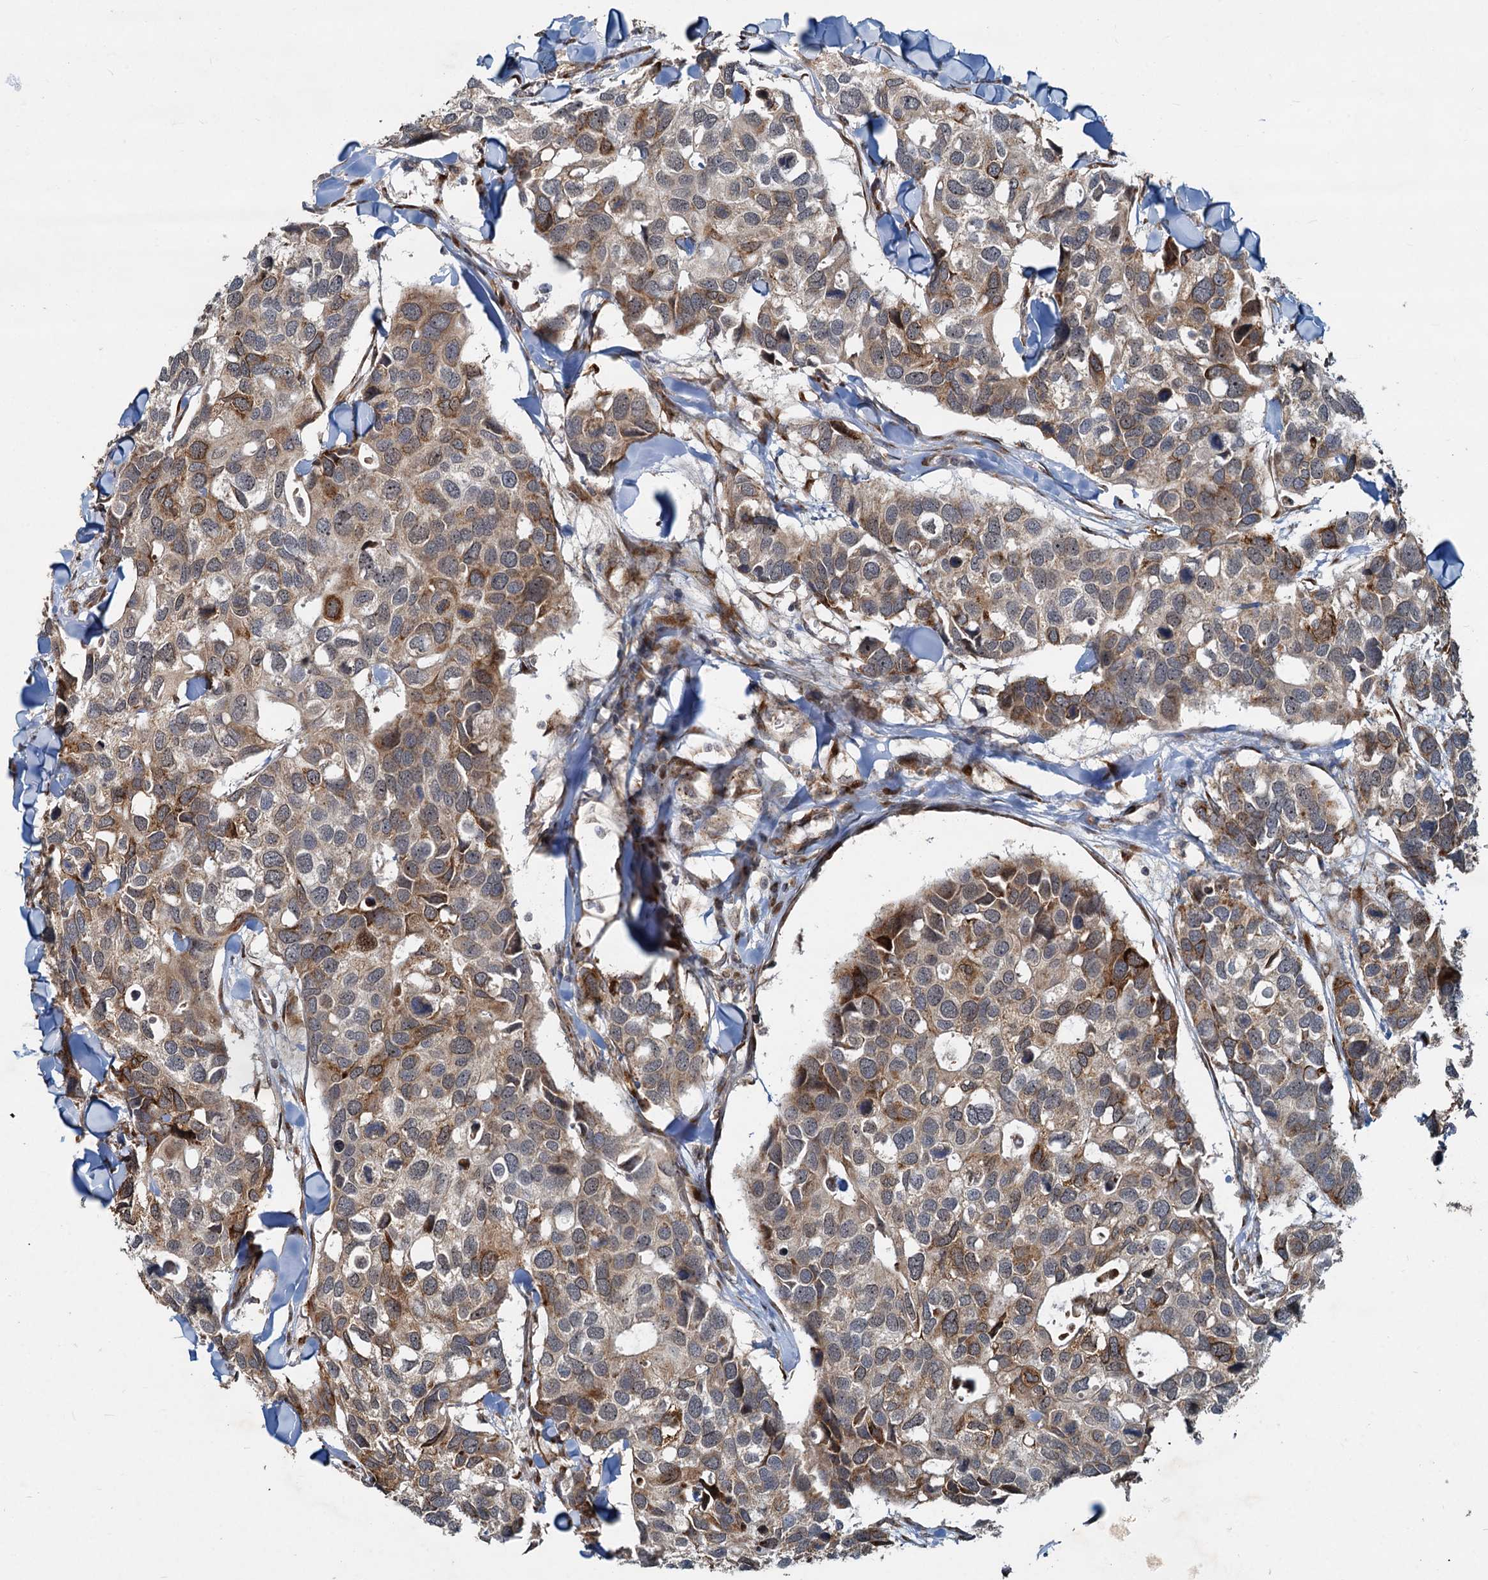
{"staining": {"intensity": "moderate", "quantity": ">75%", "location": "cytoplasmic/membranous"}, "tissue": "breast cancer", "cell_type": "Tumor cells", "image_type": "cancer", "snomed": [{"axis": "morphology", "description": "Duct carcinoma"}, {"axis": "topography", "description": "Breast"}], "caption": "Breast infiltrating ductal carcinoma stained with a brown dye displays moderate cytoplasmic/membranous positive positivity in approximately >75% of tumor cells.", "gene": "CEP68", "patient": {"sex": "female", "age": 83}}